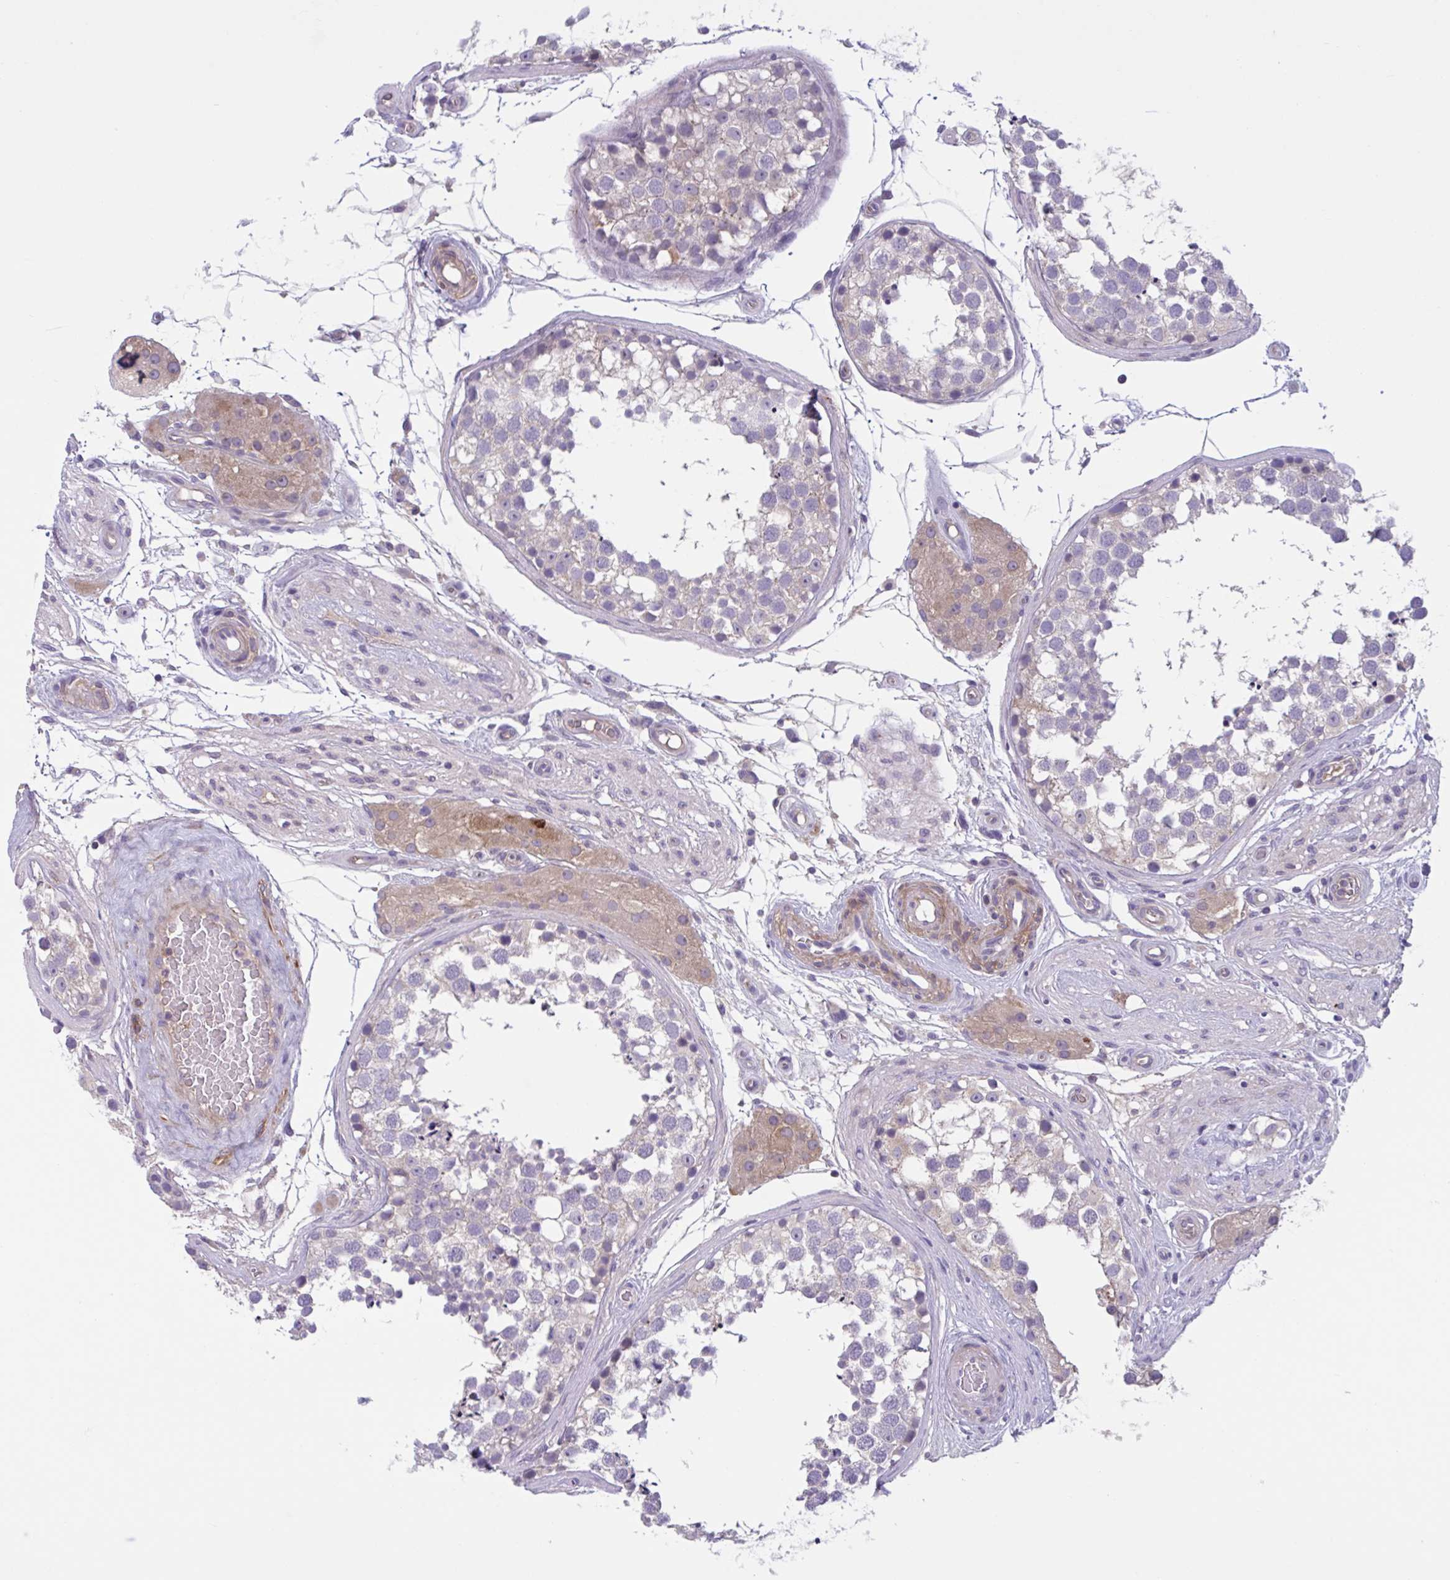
{"staining": {"intensity": "weak", "quantity": "25%-75%", "location": "cytoplasmic/membranous"}, "tissue": "testis", "cell_type": "Cells in seminiferous ducts", "image_type": "normal", "snomed": [{"axis": "morphology", "description": "Normal tissue, NOS"}, {"axis": "morphology", "description": "Seminoma, NOS"}, {"axis": "topography", "description": "Testis"}], "caption": "Normal testis was stained to show a protein in brown. There is low levels of weak cytoplasmic/membranous expression in about 25%-75% of cells in seminiferous ducts. The staining was performed using DAB to visualize the protein expression in brown, while the nuclei were stained in blue with hematoxylin (Magnification: 20x).", "gene": "WNT9B", "patient": {"sex": "male", "age": 65}}